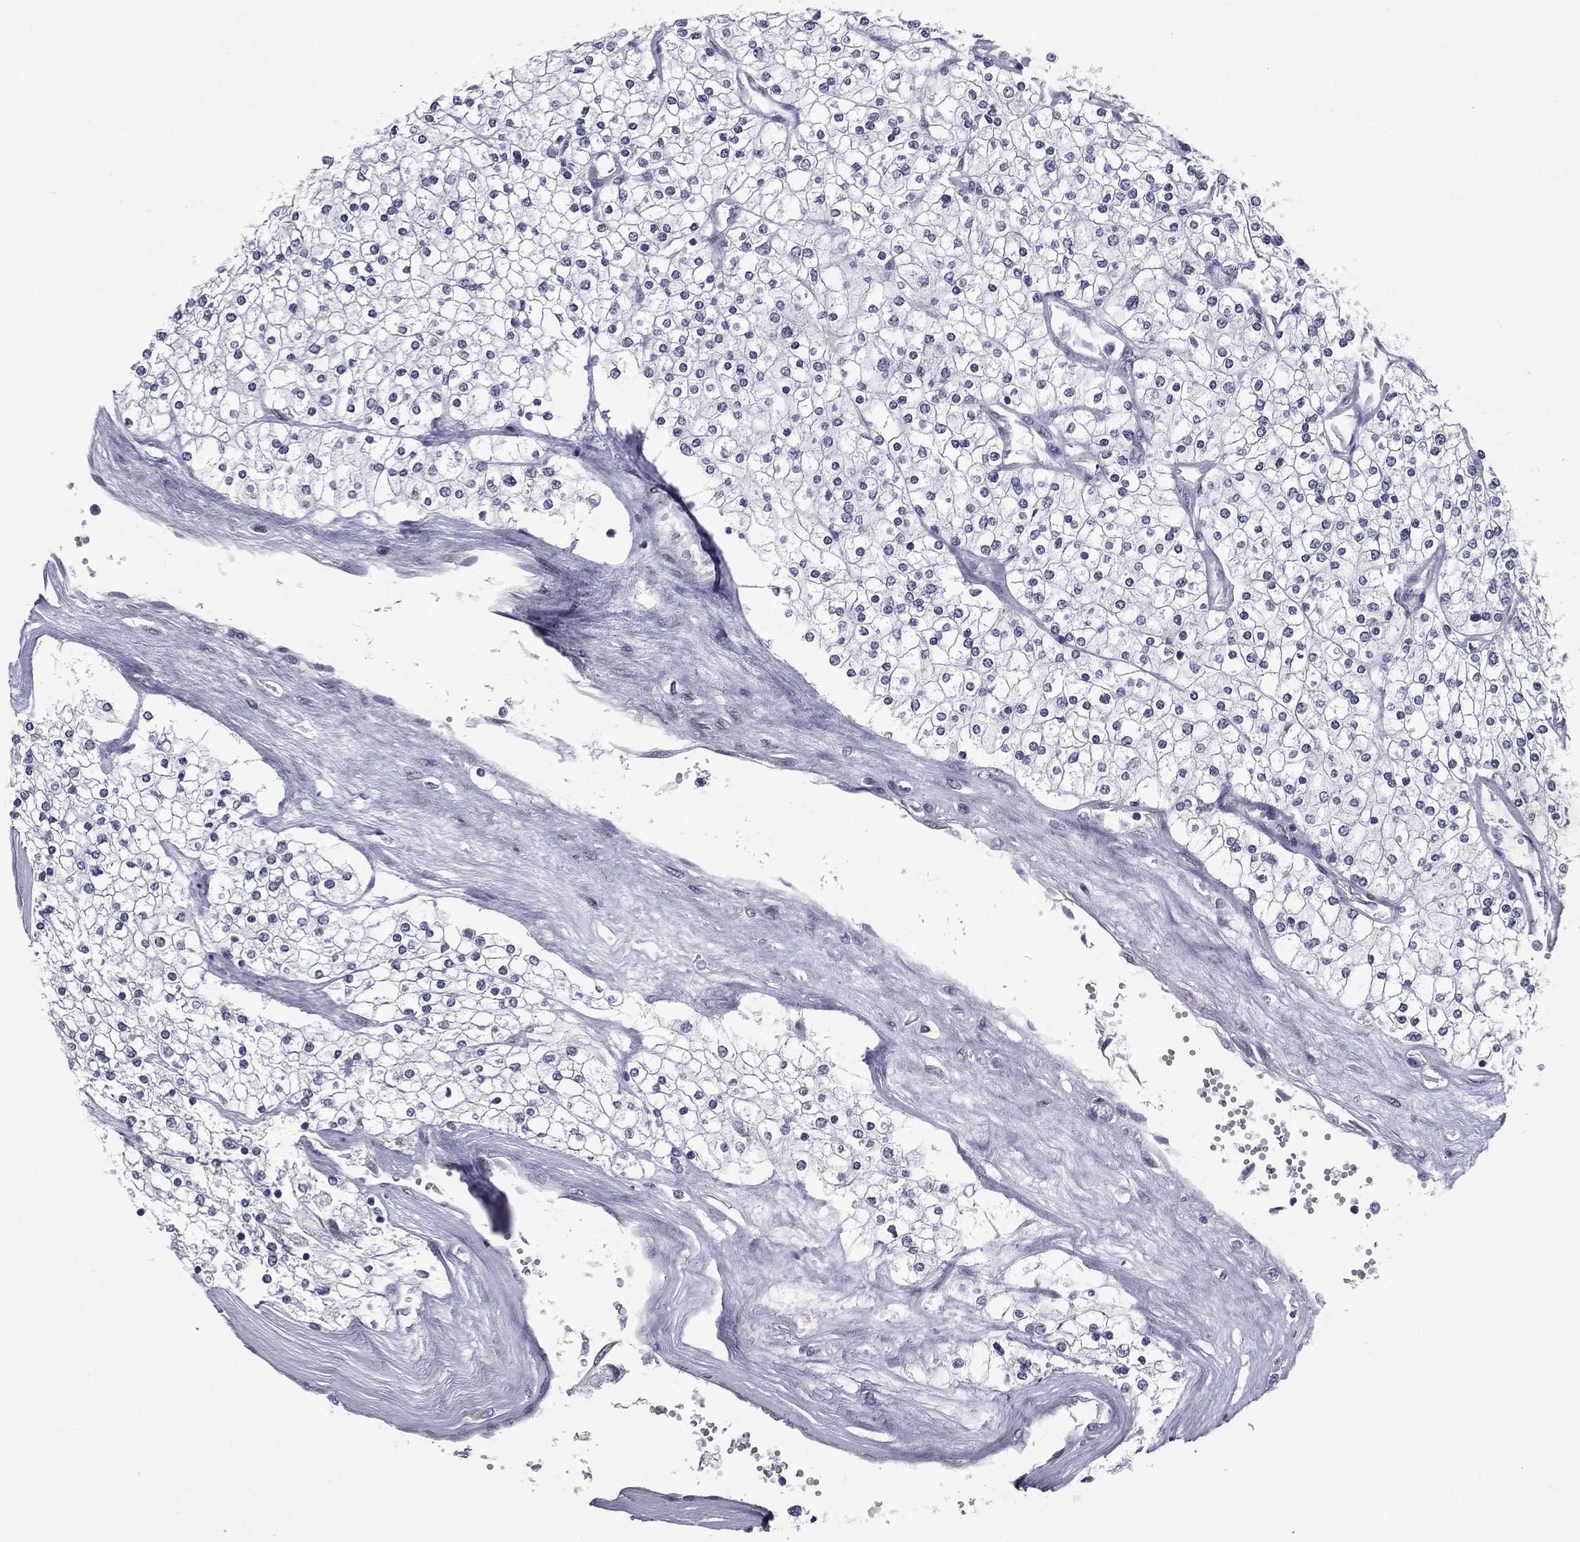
{"staining": {"intensity": "negative", "quantity": "none", "location": "none"}, "tissue": "renal cancer", "cell_type": "Tumor cells", "image_type": "cancer", "snomed": [{"axis": "morphology", "description": "Adenocarcinoma, NOS"}, {"axis": "topography", "description": "Kidney"}], "caption": "Histopathology image shows no protein staining in tumor cells of renal cancer (adenocarcinoma) tissue.", "gene": "ACTRT2", "patient": {"sex": "male", "age": 80}}